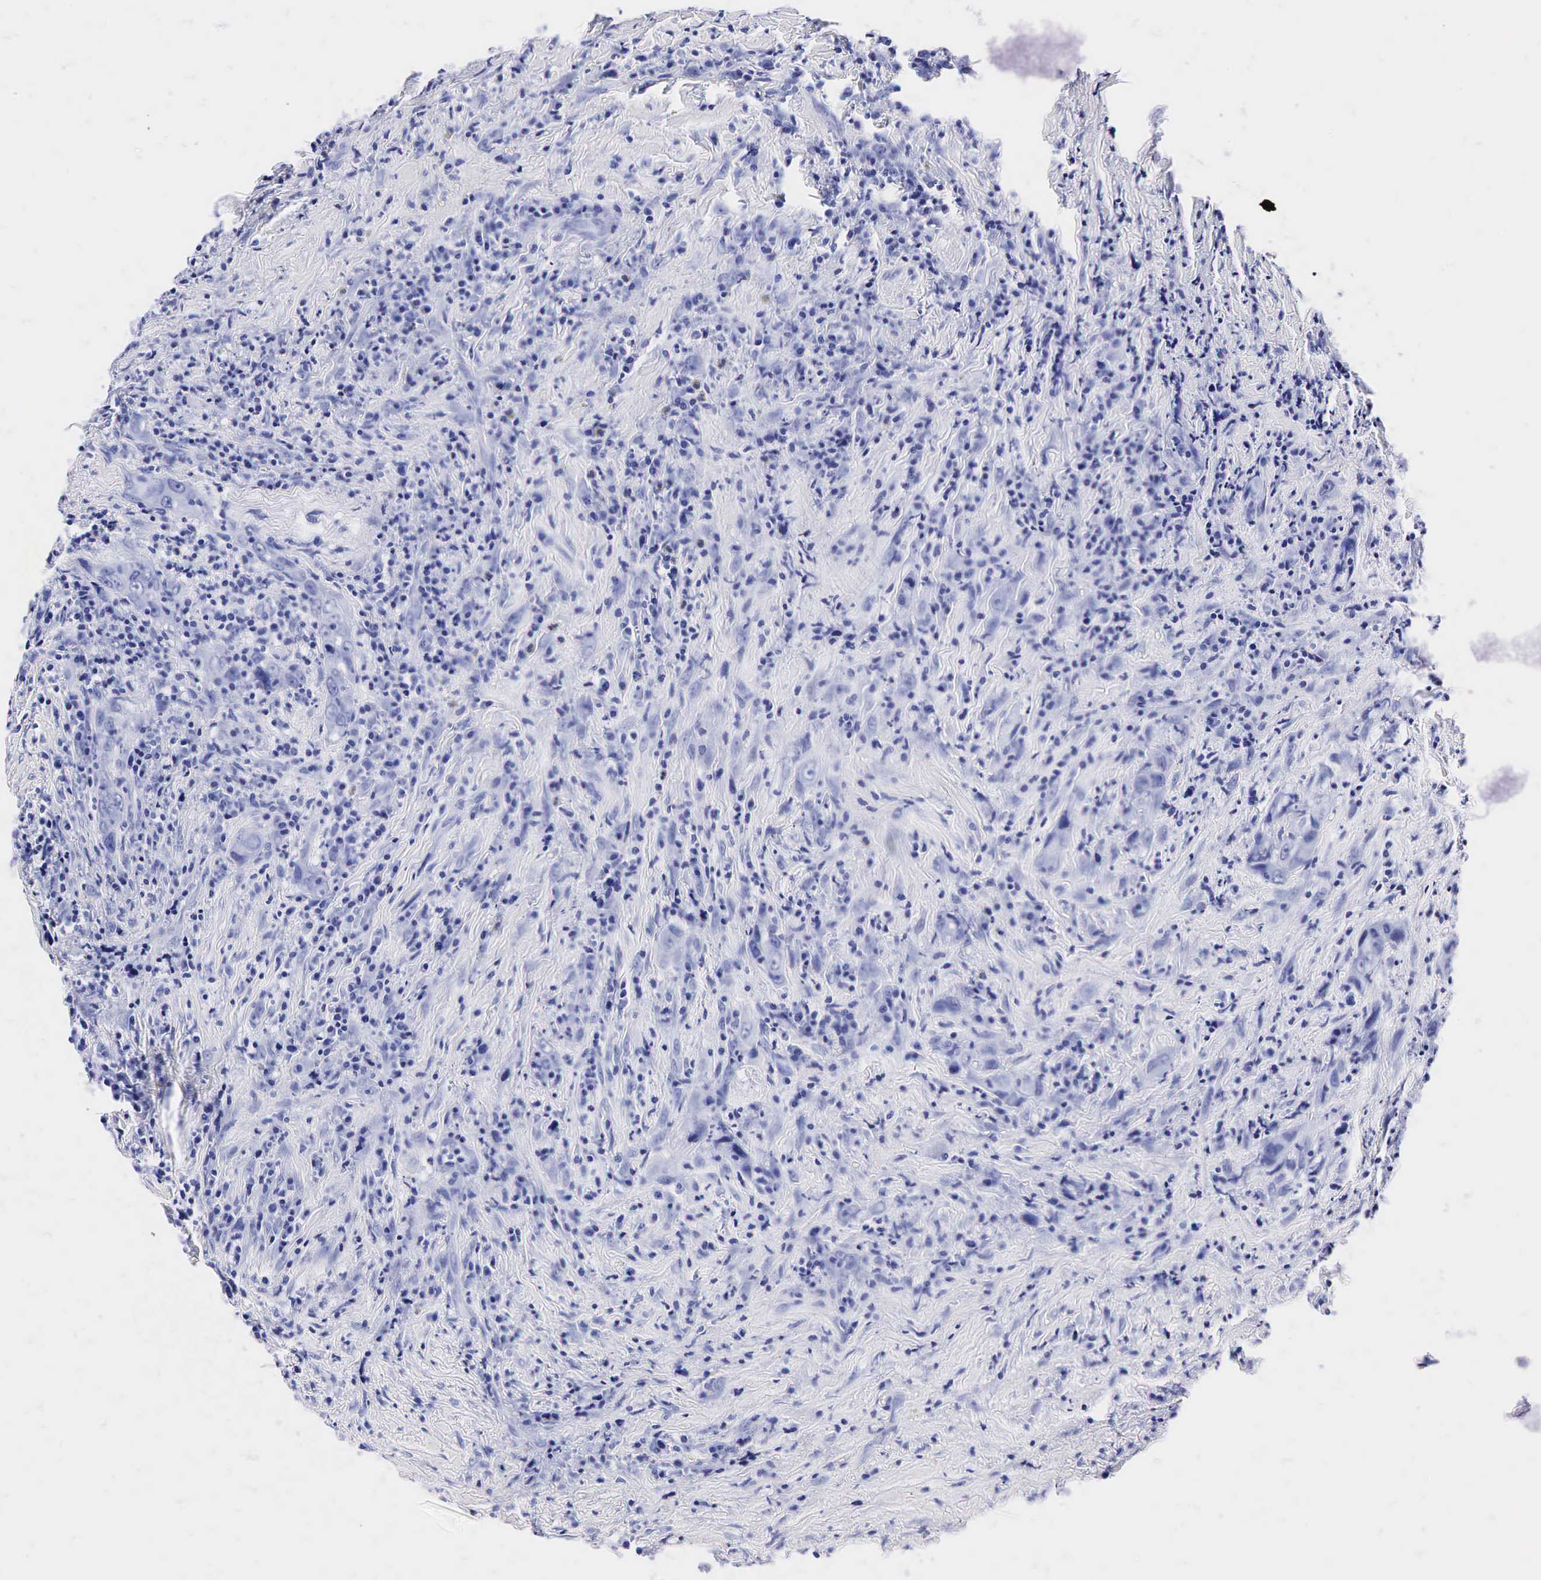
{"staining": {"intensity": "negative", "quantity": "none", "location": "none"}, "tissue": "head and neck cancer", "cell_type": "Tumor cells", "image_type": "cancer", "snomed": [{"axis": "morphology", "description": "Squamous cell carcinoma, NOS"}, {"axis": "topography", "description": "Oral tissue"}, {"axis": "topography", "description": "Head-Neck"}], "caption": "IHC of human squamous cell carcinoma (head and neck) displays no staining in tumor cells.", "gene": "KLK3", "patient": {"sex": "female", "age": 82}}